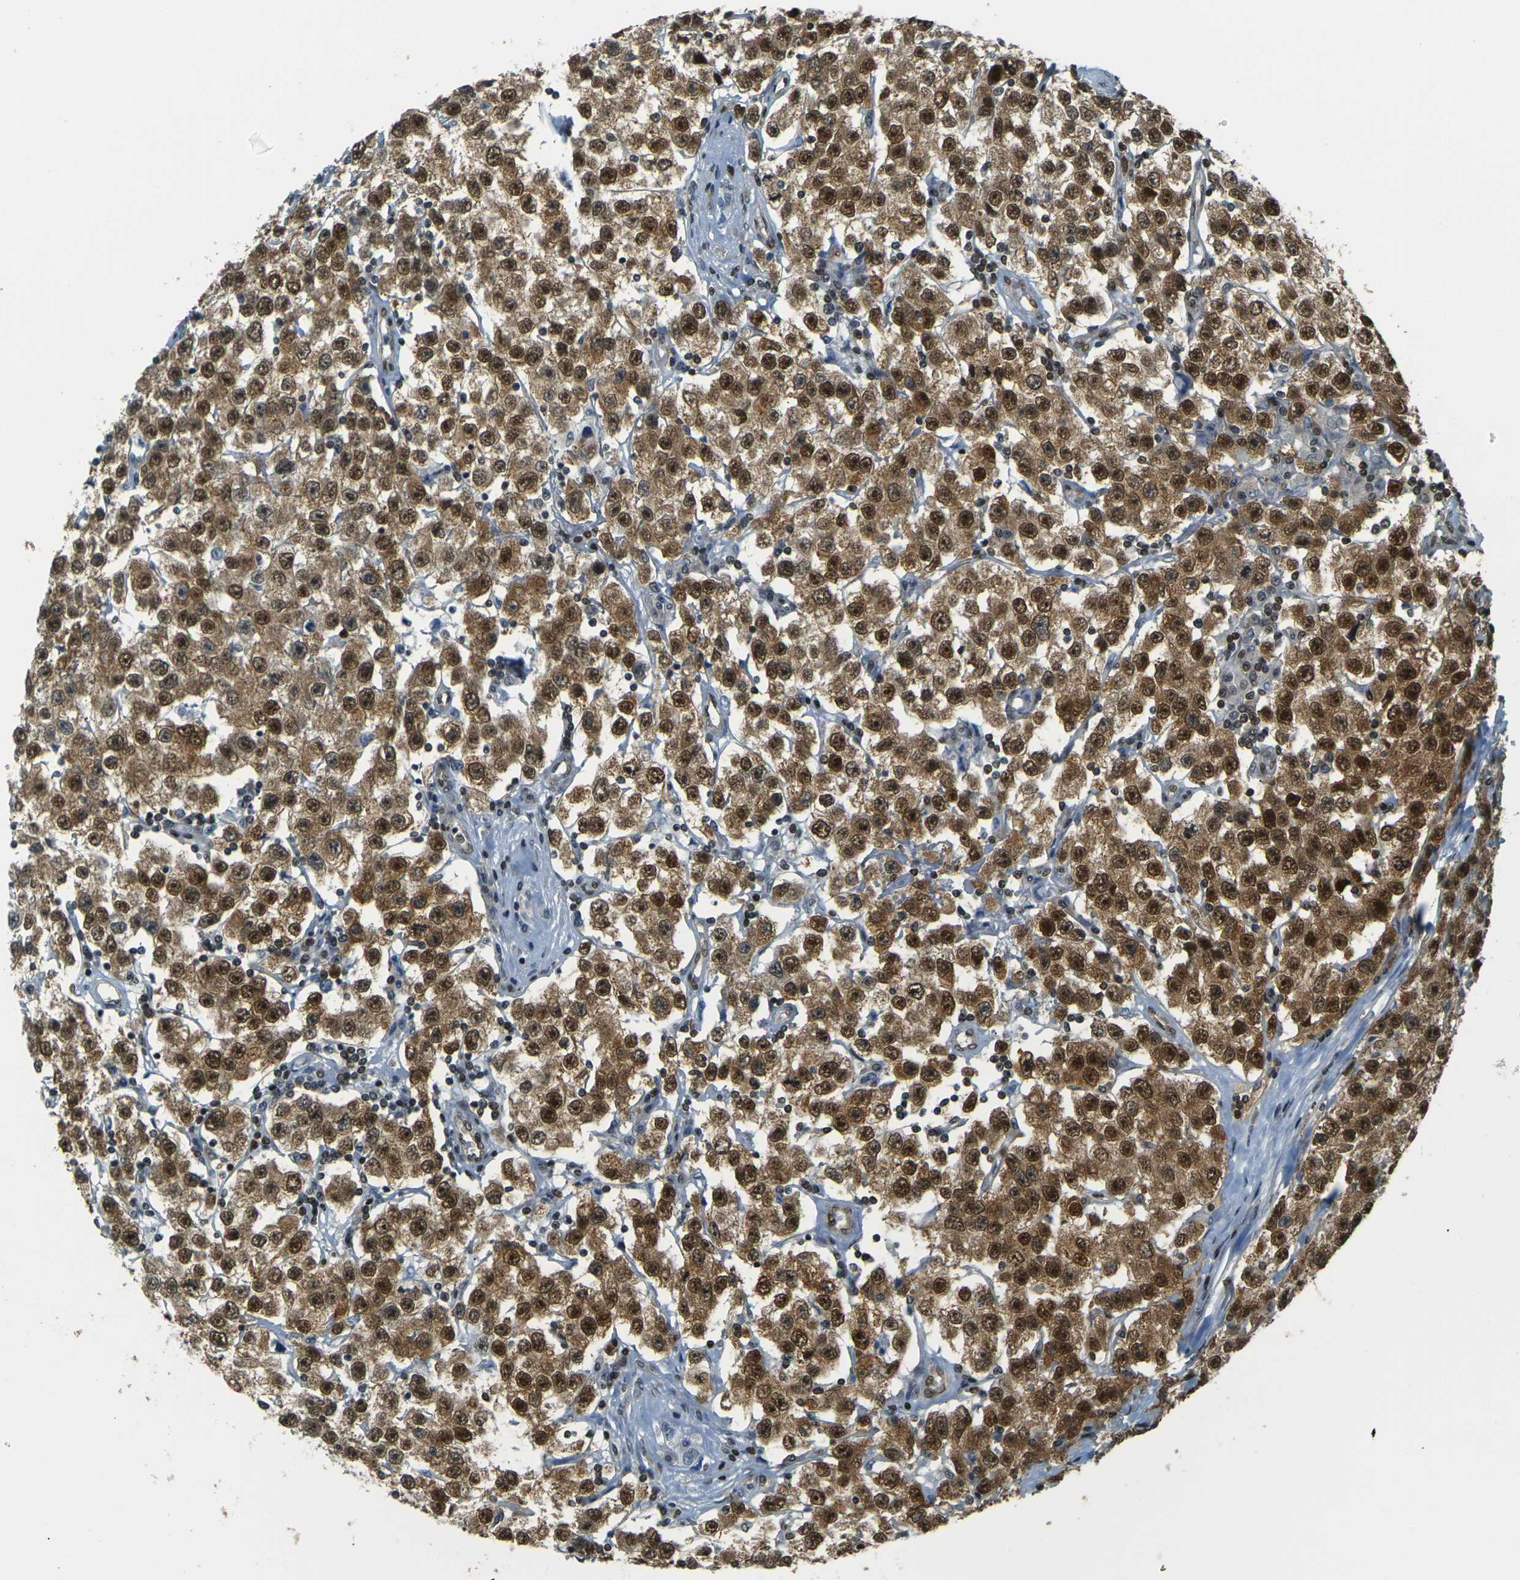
{"staining": {"intensity": "strong", "quantity": ">75%", "location": "cytoplasmic/membranous,nuclear"}, "tissue": "testis cancer", "cell_type": "Tumor cells", "image_type": "cancer", "snomed": [{"axis": "morphology", "description": "Seminoma, NOS"}, {"axis": "topography", "description": "Testis"}], "caption": "Strong cytoplasmic/membranous and nuclear staining for a protein is identified in about >75% of tumor cells of testis seminoma using immunohistochemistry.", "gene": "NHEJ1", "patient": {"sex": "male", "age": 52}}